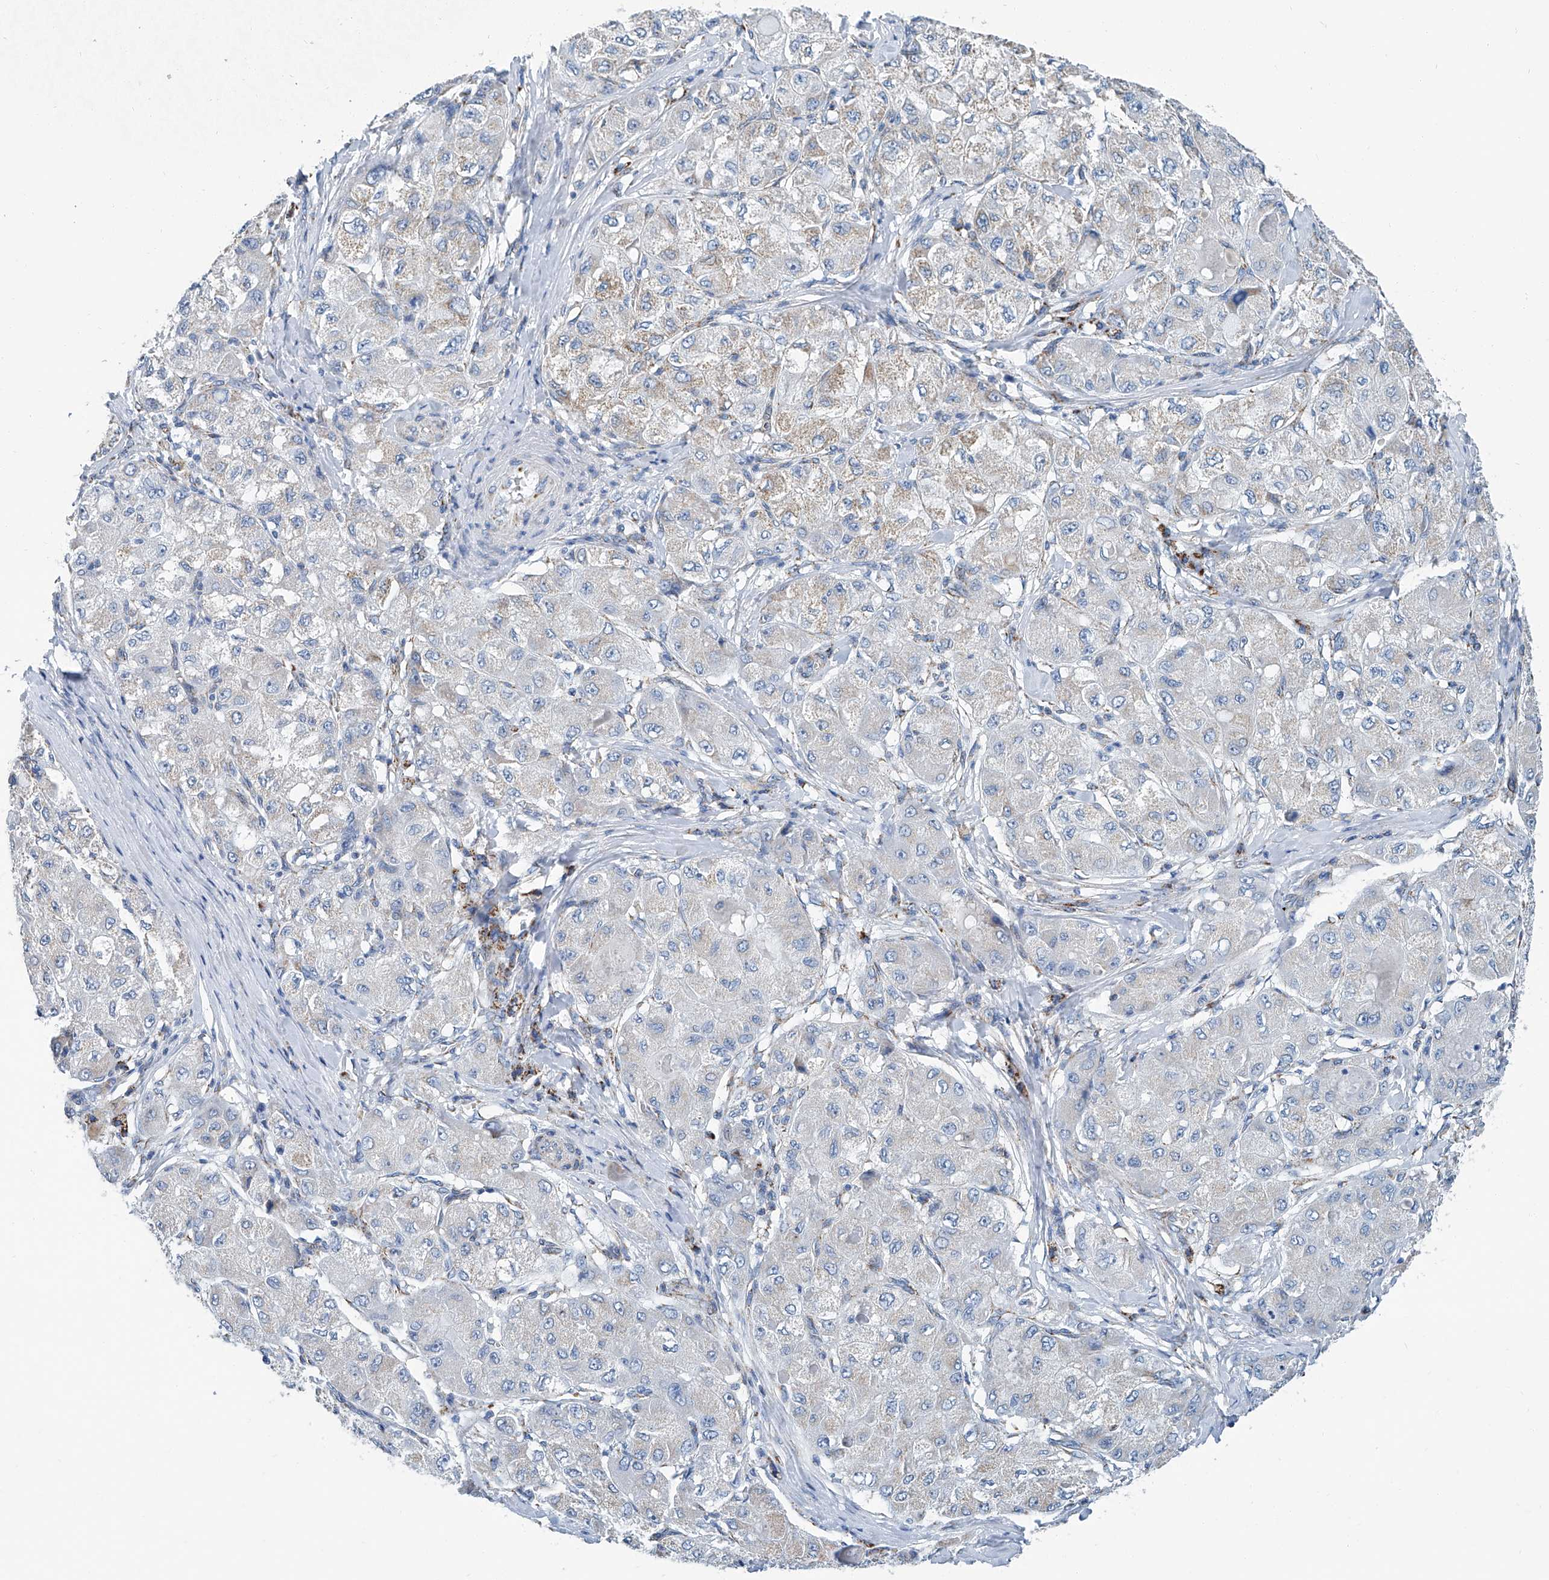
{"staining": {"intensity": "weak", "quantity": "<25%", "location": "cytoplasmic/membranous"}, "tissue": "liver cancer", "cell_type": "Tumor cells", "image_type": "cancer", "snomed": [{"axis": "morphology", "description": "Carcinoma, Hepatocellular, NOS"}, {"axis": "topography", "description": "Liver"}], "caption": "Hepatocellular carcinoma (liver) stained for a protein using immunohistochemistry displays no positivity tumor cells.", "gene": "MT-ND1", "patient": {"sex": "male", "age": 80}}